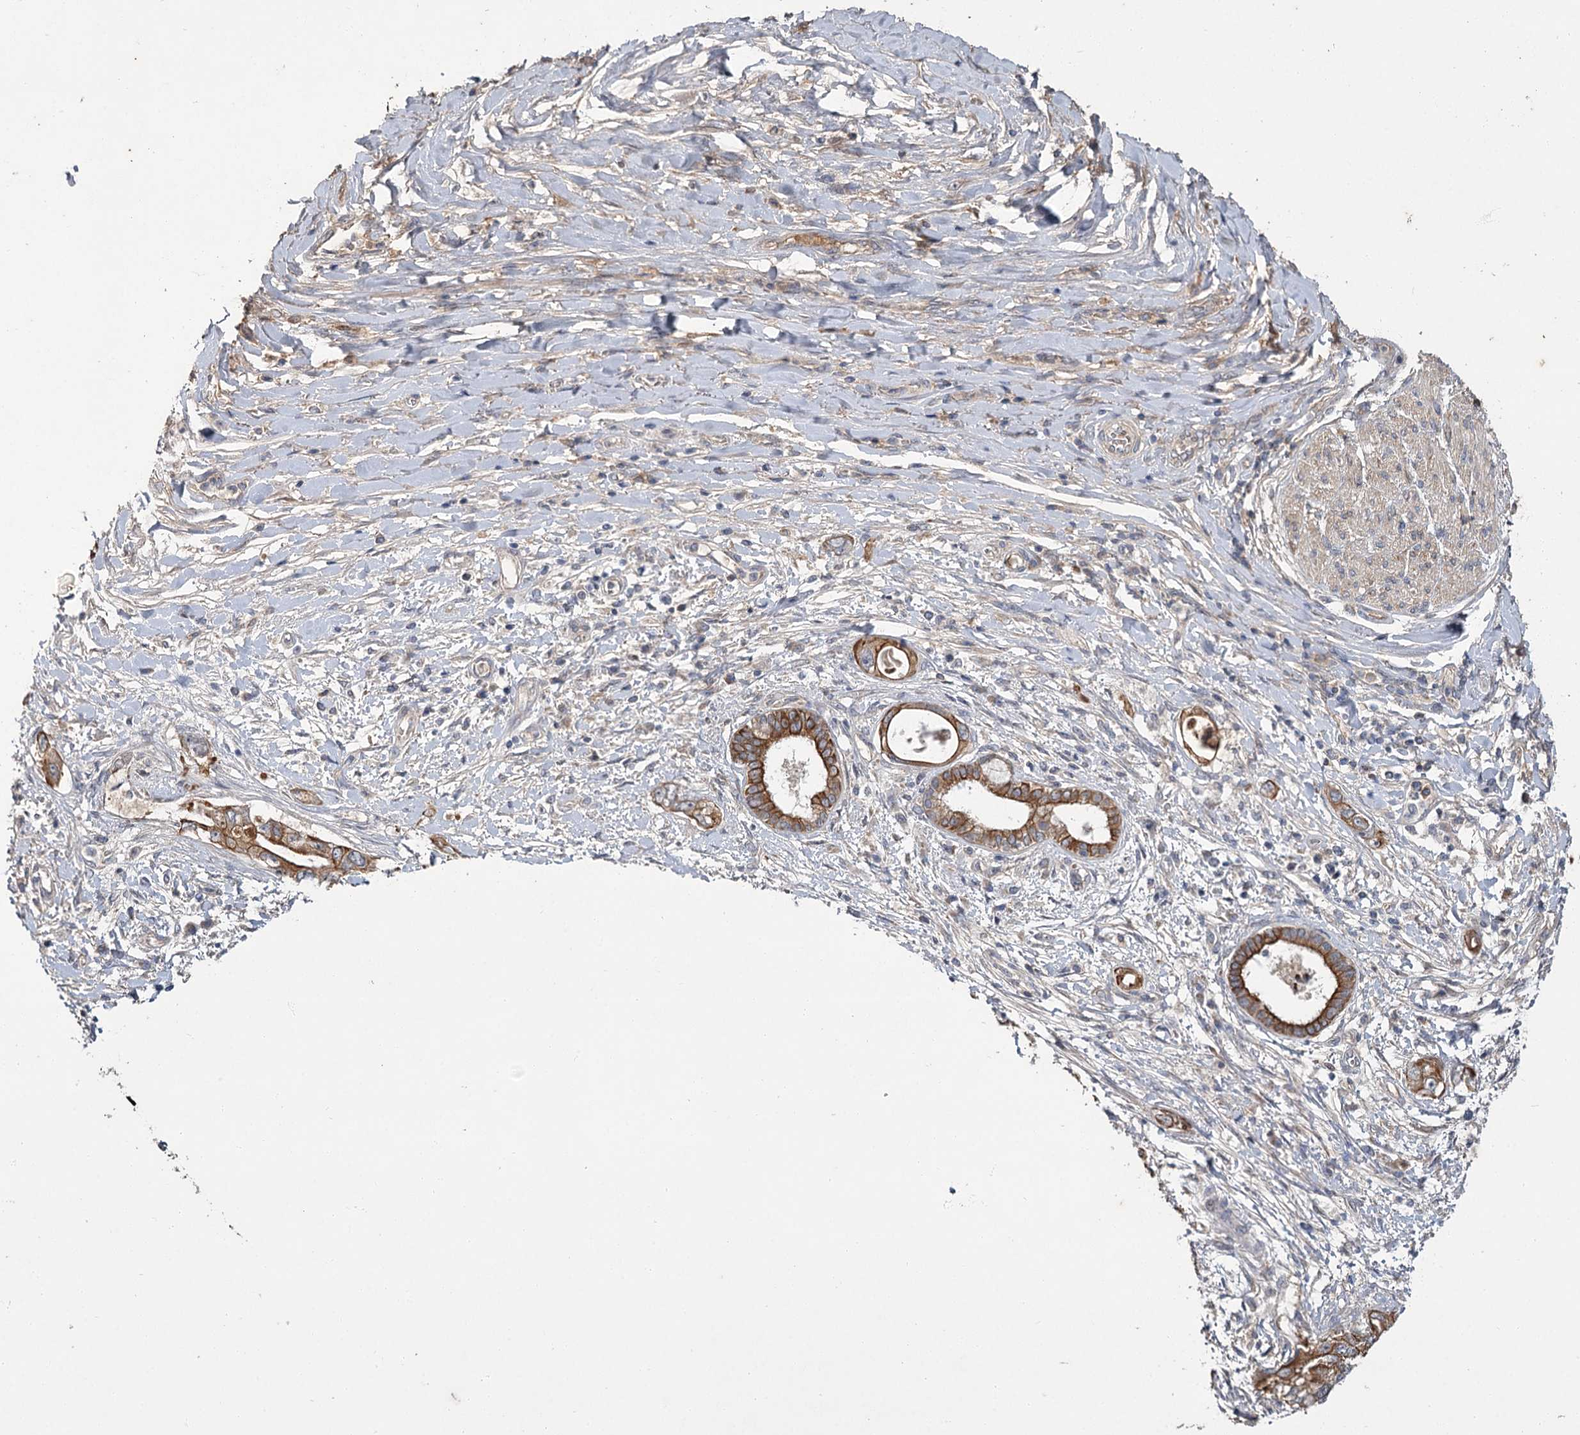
{"staining": {"intensity": "strong", "quantity": ">75%", "location": "cytoplasmic/membranous"}, "tissue": "pancreatic cancer", "cell_type": "Tumor cells", "image_type": "cancer", "snomed": [{"axis": "morphology", "description": "Inflammation, NOS"}, {"axis": "morphology", "description": "Adenocarcinoma, NOS"}, {"axis": "topography", "description": "Pancreas"}], "caption": "Immunohistochemical staining of human pancreatic cancer shows high levels of strong cytoplasmic/membranous expression in about >75% of tumor cells.", "gene": "MFN1", "patient": {"sex": "female", "age": 56}}